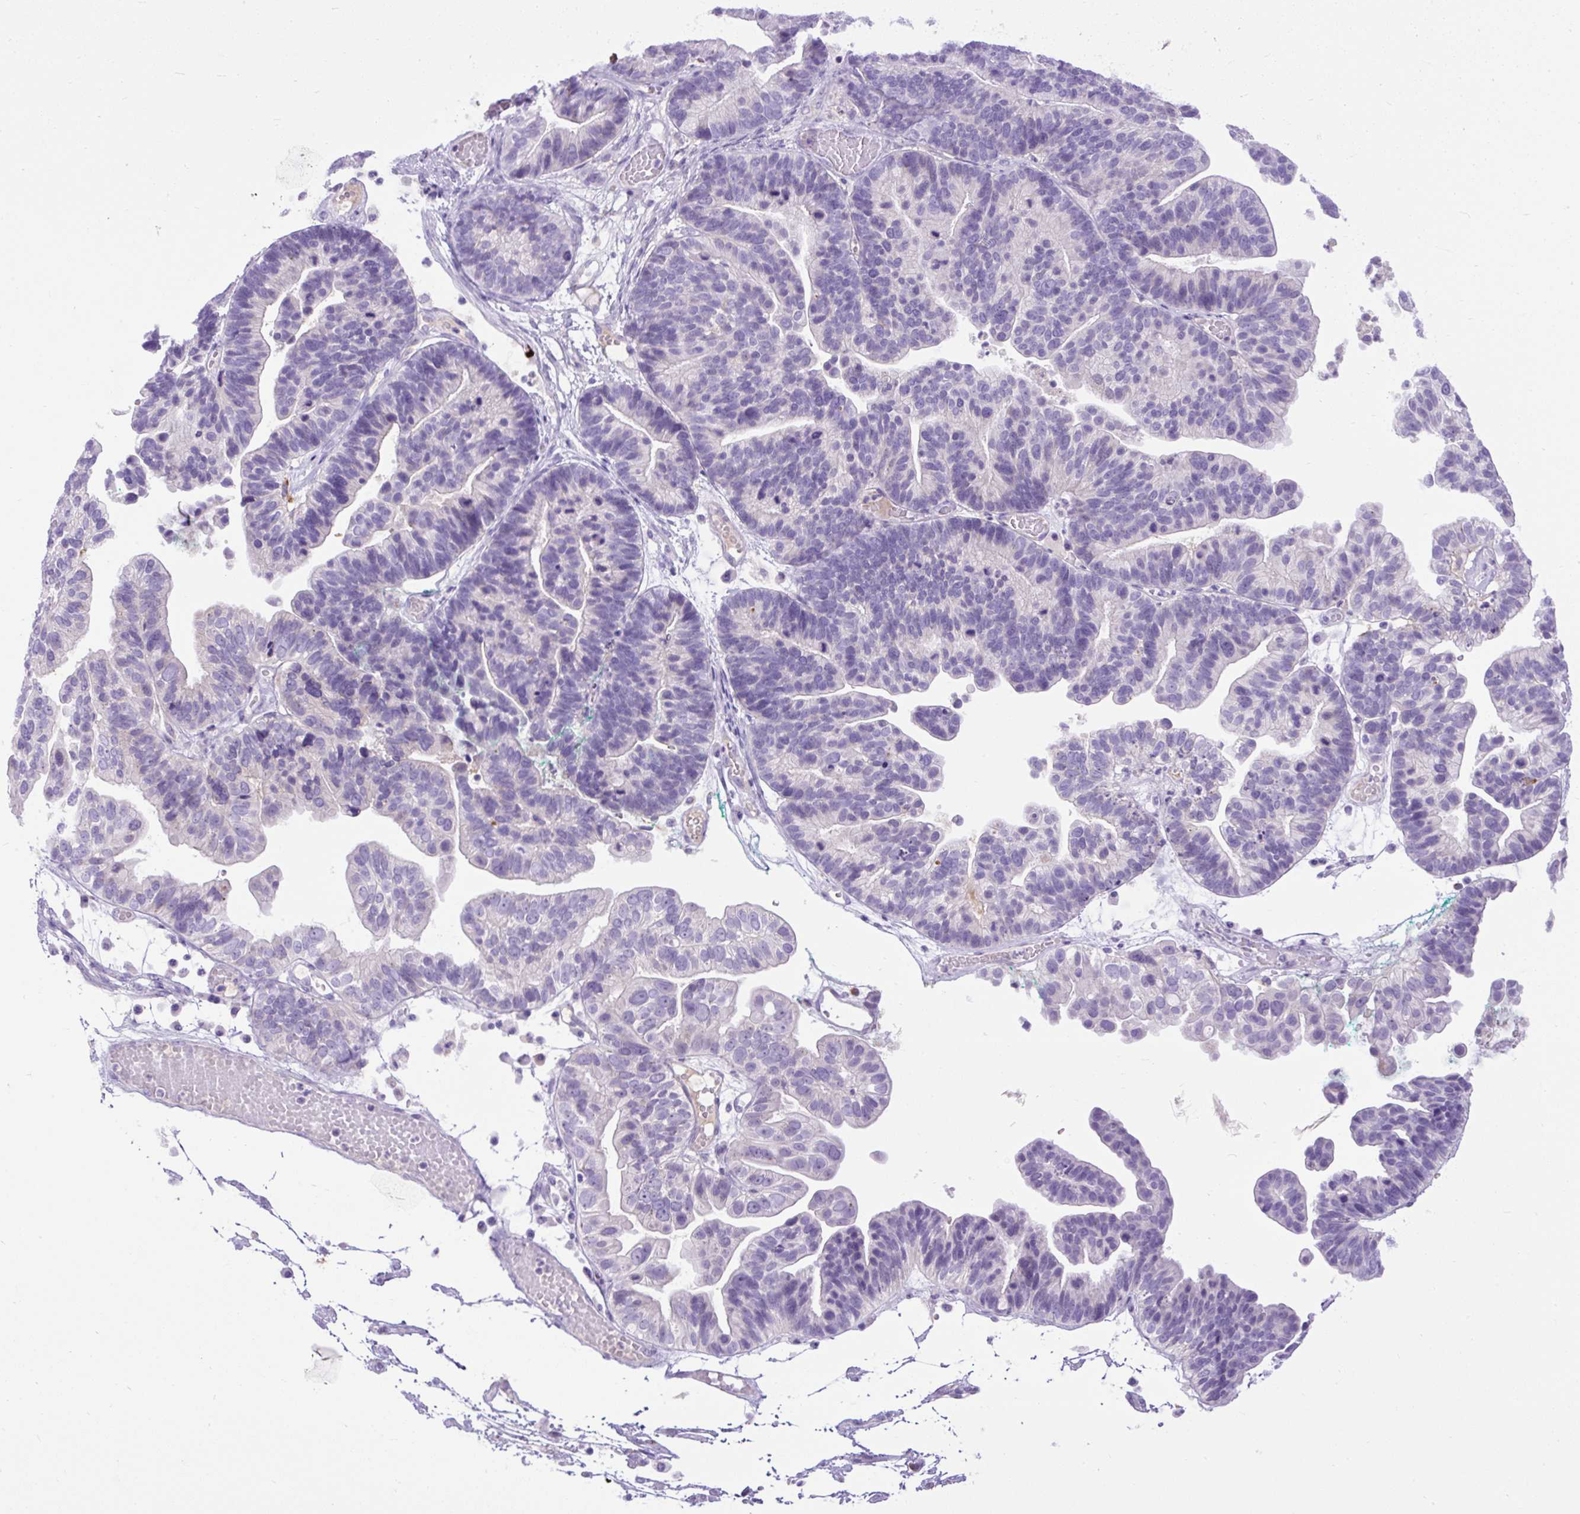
{"staining": {"intensity": "negative", "quantity": "none", "location": "none"}, "tissue": "ovarian cancer", "cell_type": "Tumor cells", "image_type": "cancer", "snomed": [{"axis": "morphology", "description": "Cystadenocarcinoma, serous, NOS"}, {"axis": "topography", "description": "Ovary"}], "caption": "IHC of ovarian serous cystadenocarcinoma displays no staining in tumor cells. Nuclei are stained in blue.", "gene": "SPTBN5", "patient": {"sex": "female", "age": 56}}